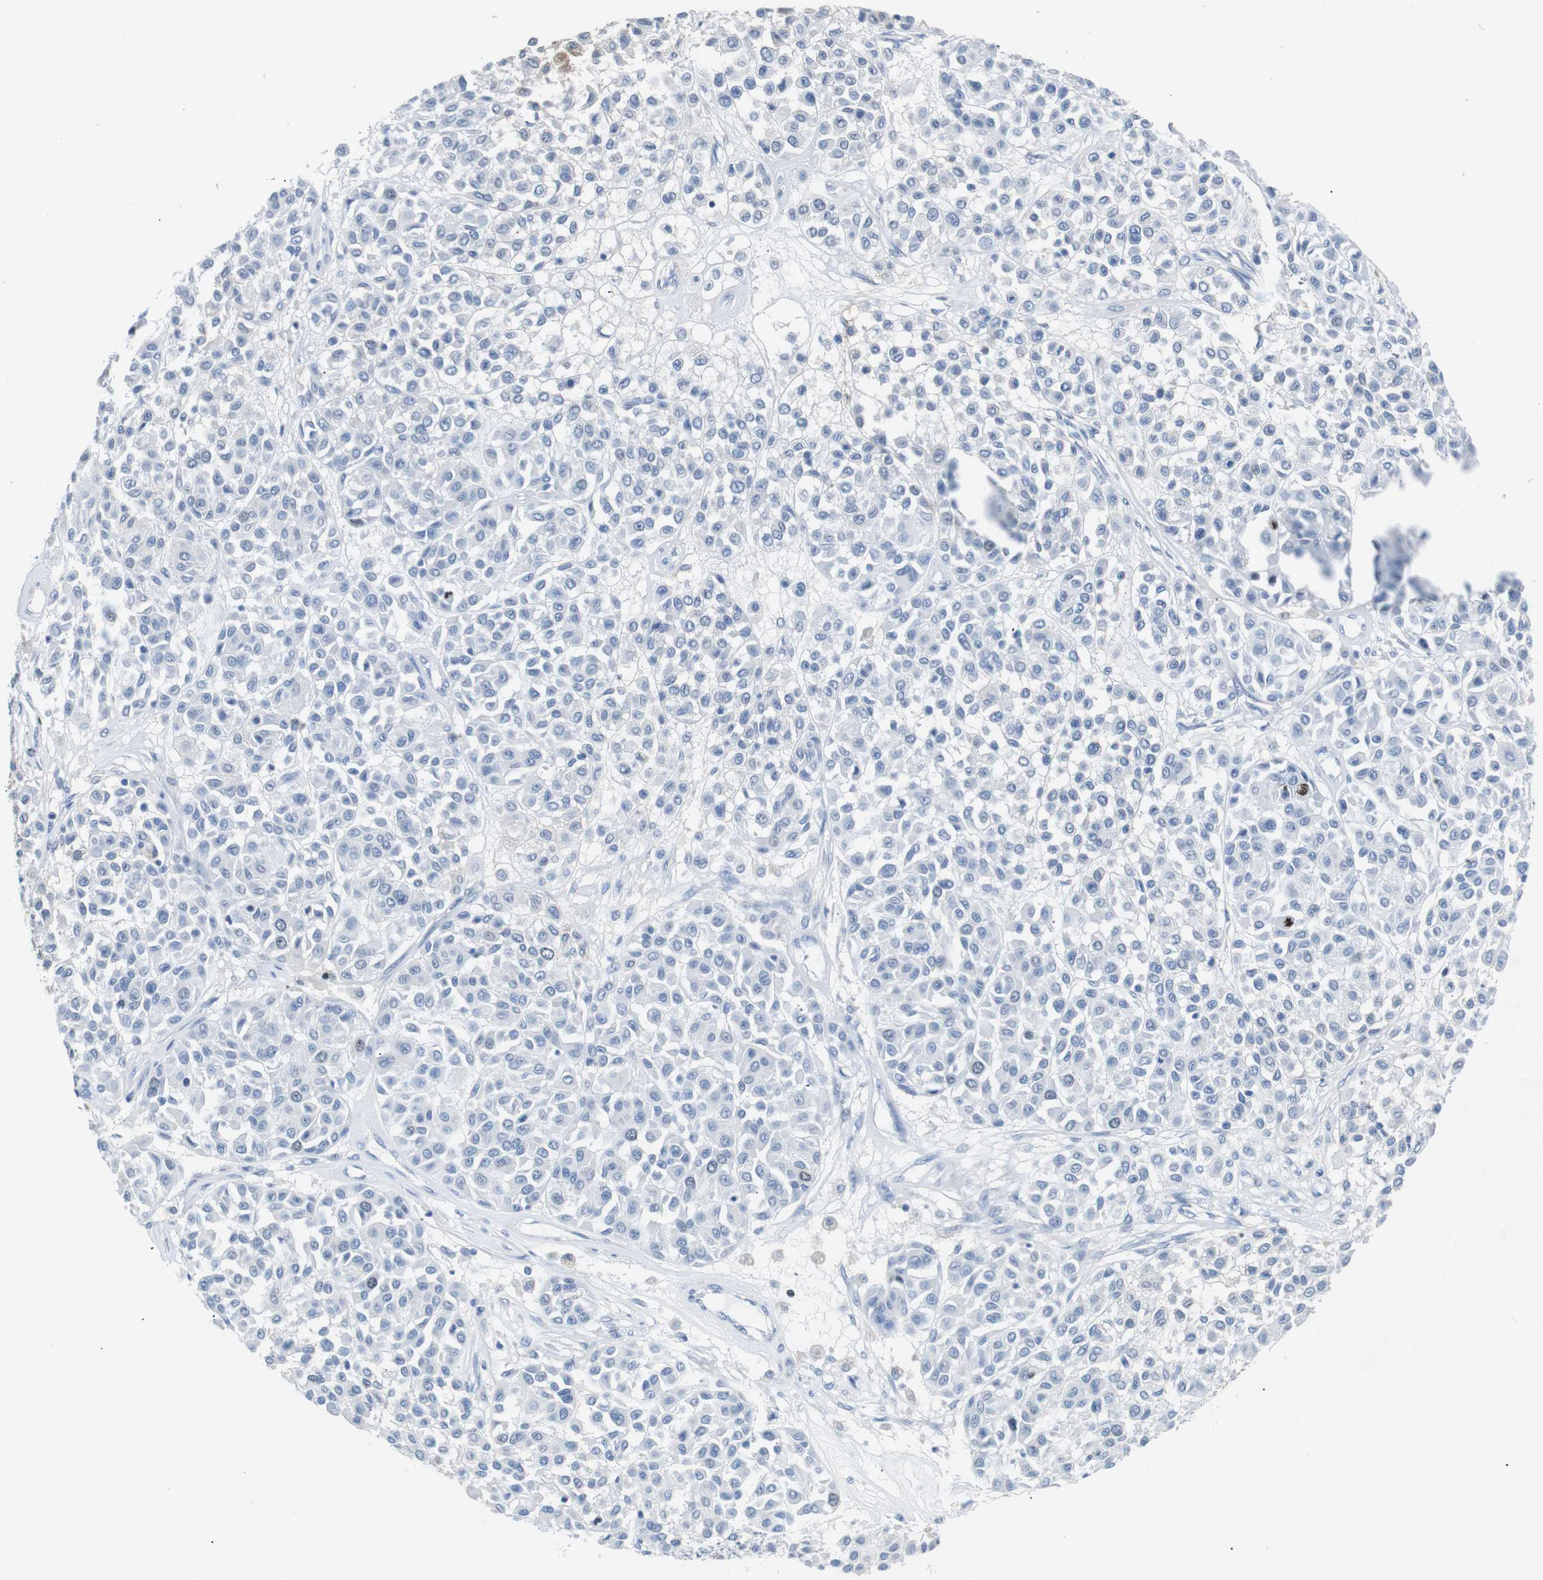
{"staining": {"intensity": "weak", "quantity": "<25%", "location": "nuclear"}, "tissue": "melanoma", "cell_type": "Tumor cells", "image_type": "cancer", "snomed": [{"axis": "morphology", "description": "Malignant melanoma, Metastatic site"}, {"axis": "topography", "description": "Soft tissue"}], "caption": "Immunohistochemical staining of human malignant melanoma (metastatic site) reveals no significant expression in tumor cells. (Brightfield microscopy of DAB IHC at high magnification).", "gene": "INCENP", "patient": {"sex": "male", "age": 41}}